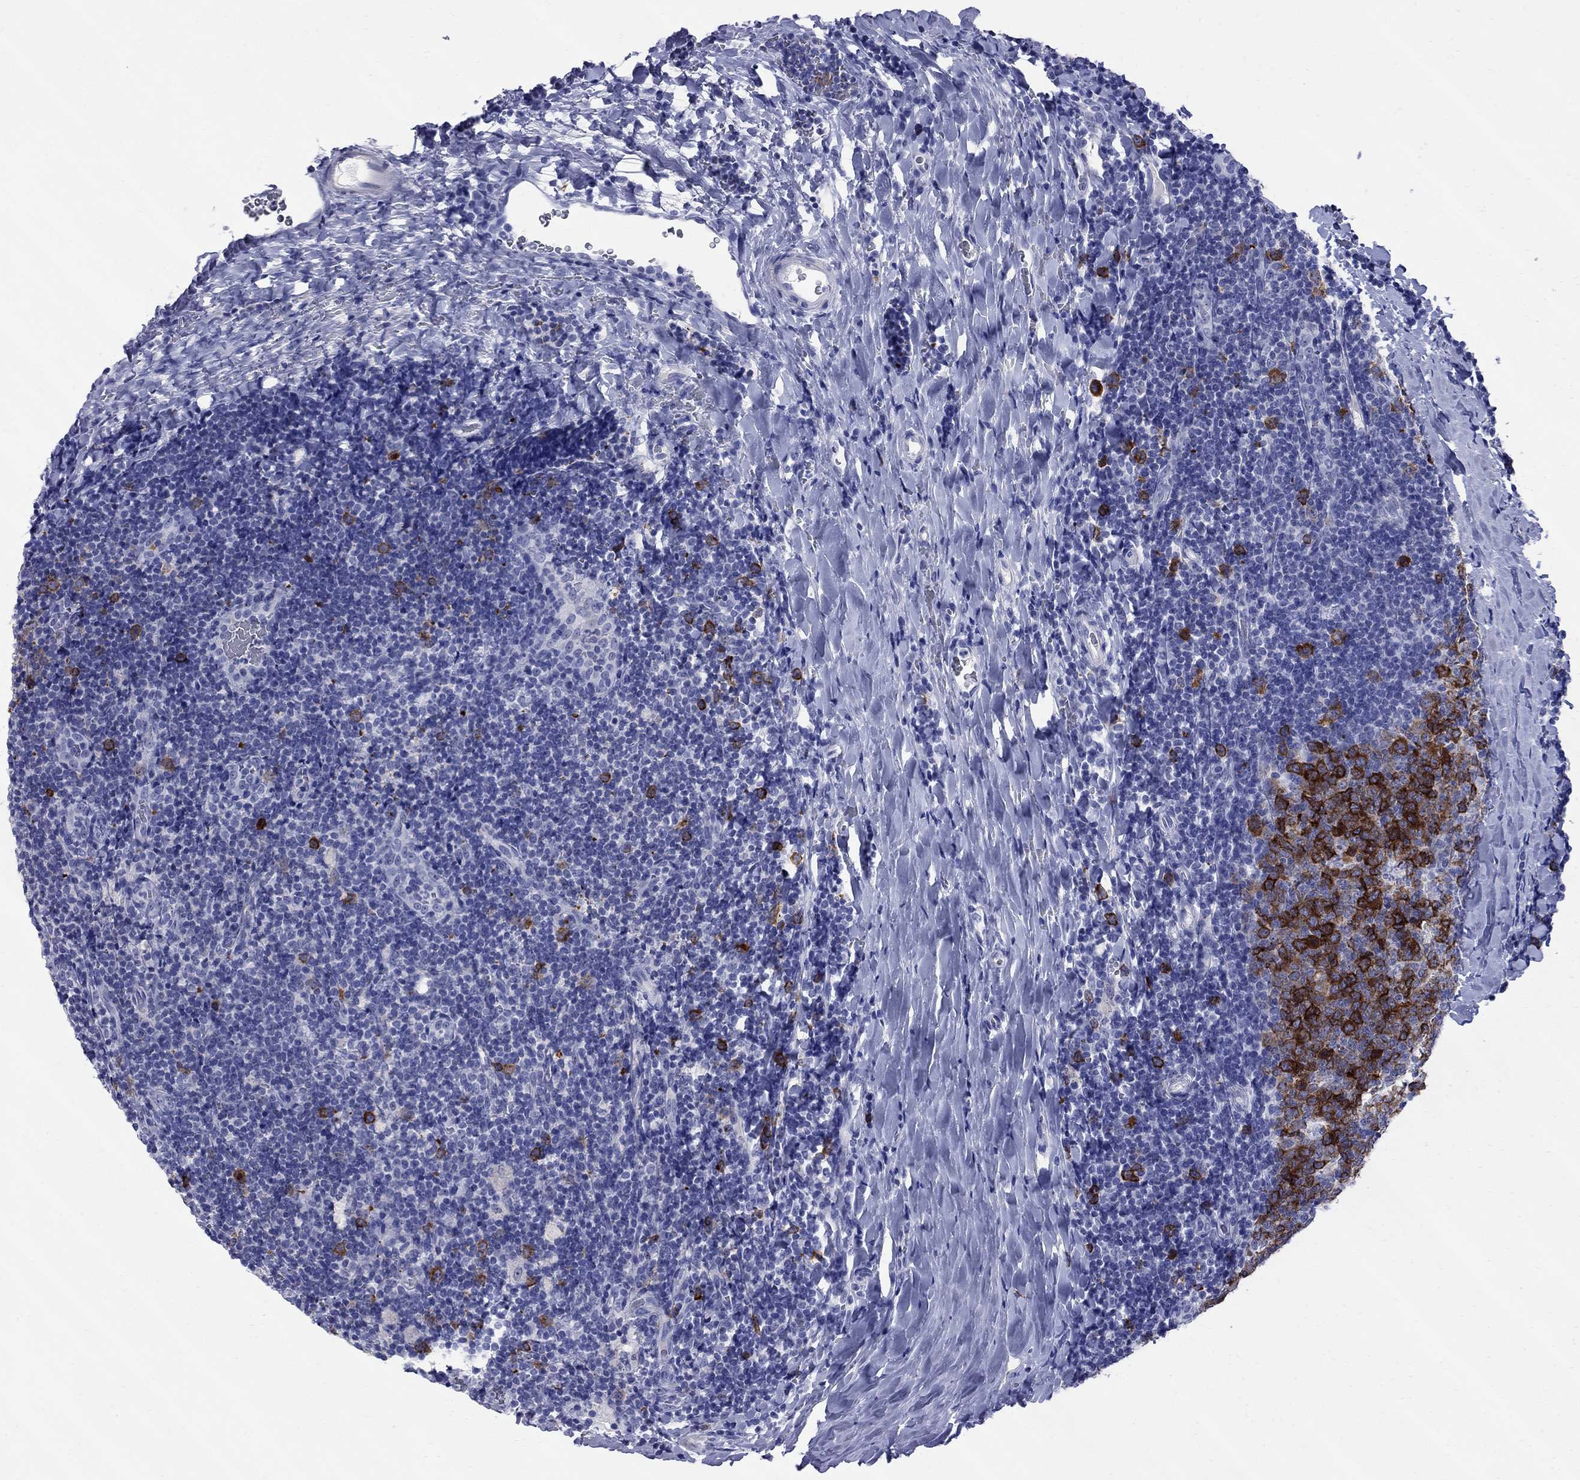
{"staining": {"intensity": "strong", "quantity": "25%-75%", "location": "cytoplasmic/membranous"}, "tissue": "tonsil", "cell_type": "Germinal center cells", "image_type": "normal", "snomed": [{"axis": "morphology", "description": "Normal tissue, NOS"}, {"axis": "topography", "description": "Tonsil"}], "caption": "Immunohistochemistry histopathology image of normal tonsil stained for a protein (brown), which displays high levels of strong cytoplasmic/membranous positivity in approximately 25%-75% of germinal center cells.", "gene": "TACC3", "patient": {"sex": "male", "age": 17}}